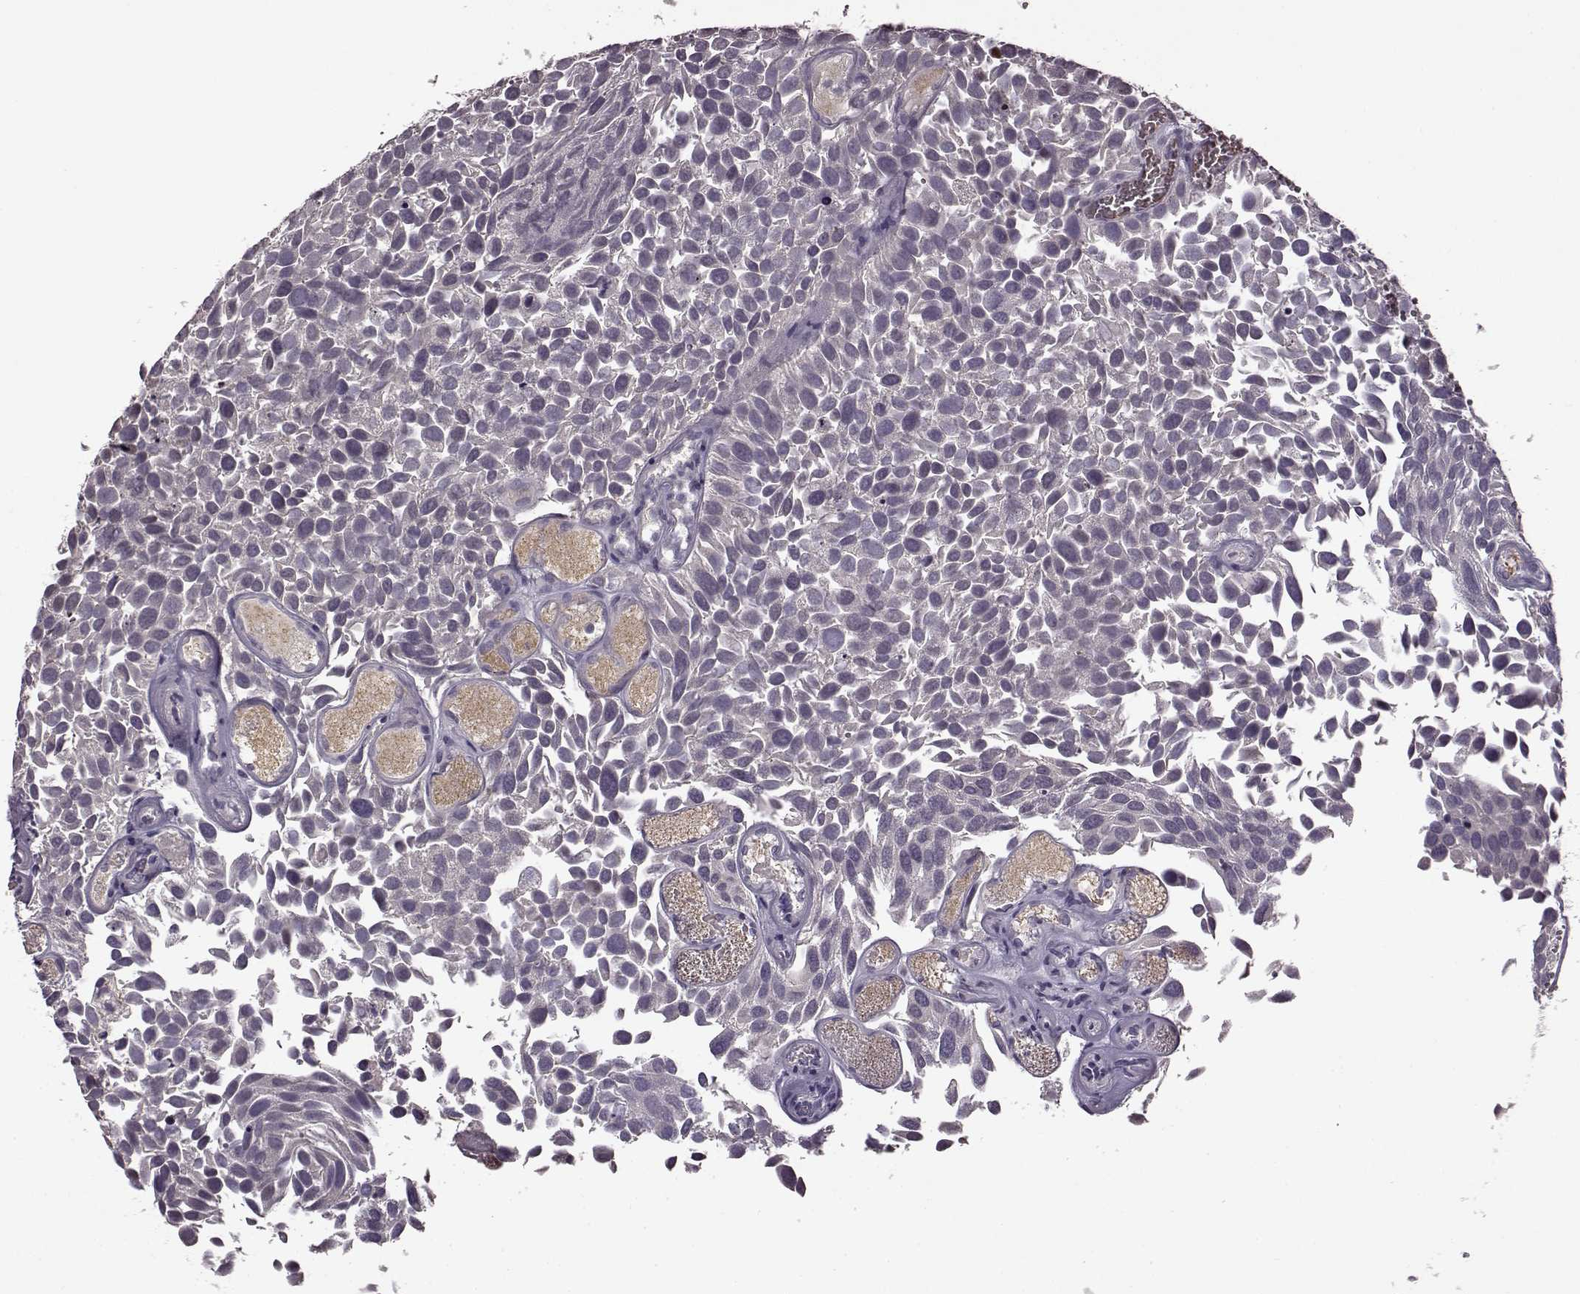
{"staining": {"intensity": "negative", "quantity": "none", "location": "none"}, "tissue": "urothelial cancer", "cell_type": "Tumor cells", "image_type": "cancer", "snomed": [{"axis": "morphology", "description": "Urothelial carcinoma, Low grade"}, {"axis": "topography", "description": "Urinary bladder"}], "caption": "This image is of urothelial carcinoma (low-grade) stained with immunohistochemistry (IHC) to label a protein in brown with the nuclei are counter-stained blue. There is no expression in tumor cells. (DAB (3,3'-diaminobenzidine) IHC visualized using brightfield microscopy, high magnification).", "gene": "CNGA3", "patient": {"sex": "female", "age": 69}}